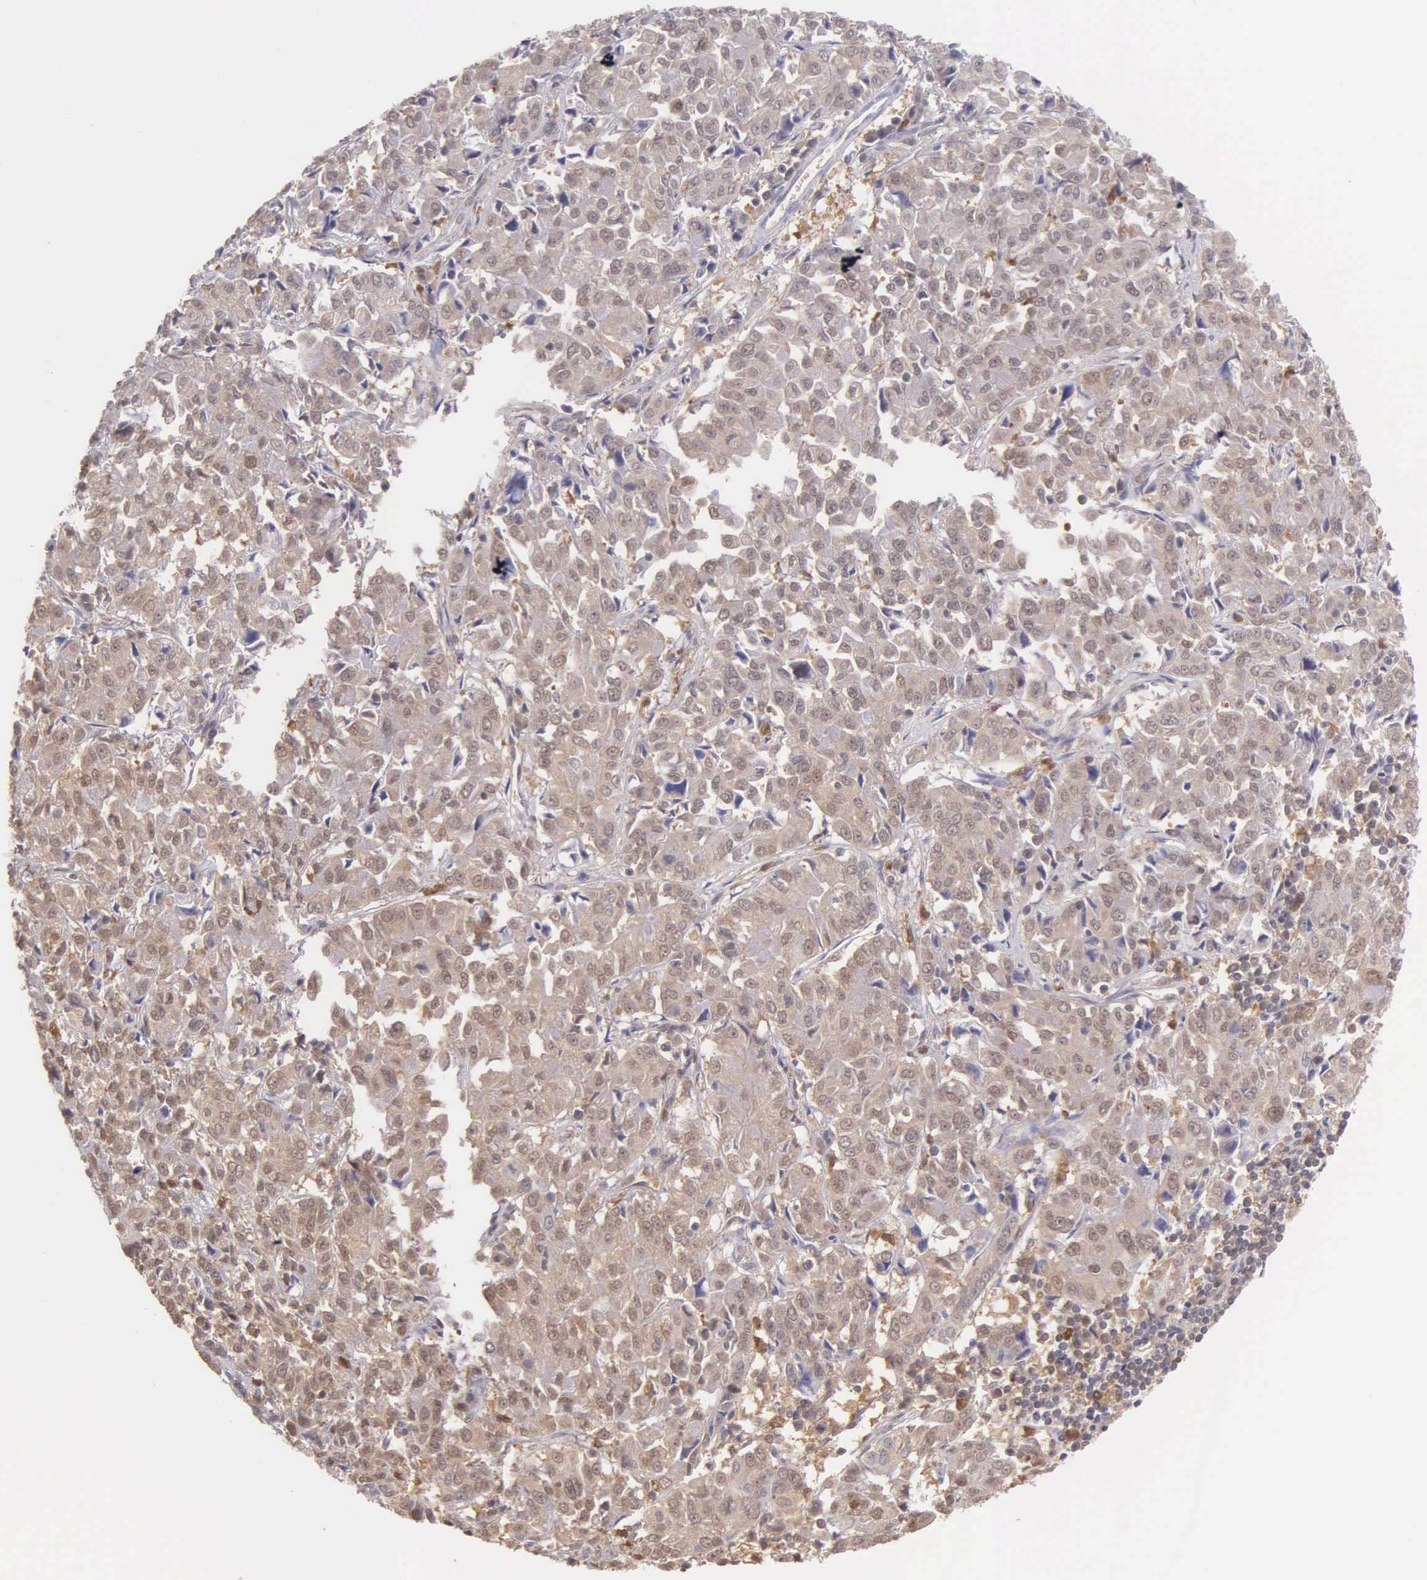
{"staining": {"intensity": "moderate", "quantity": "25%-75%", "location": "cytoplasmic/membranous"}, "tissue": "pancreatic cancer", "cell_type": "Tumor cells", "image_type": "cancer", "snomed": [{"axis": "morphology", "description": "Adenocarcinoma, NOS"}, {"axis": "topography", "description": "Pancreas"}], "caption": "Protein staining shows moderate cytoplasmic/membranous positivity in approximately 25%-75% of tumor cells in pancreatic adenocarcinoma.", "gene": "BID", "patient": {"sex": "female", "age": 52}}